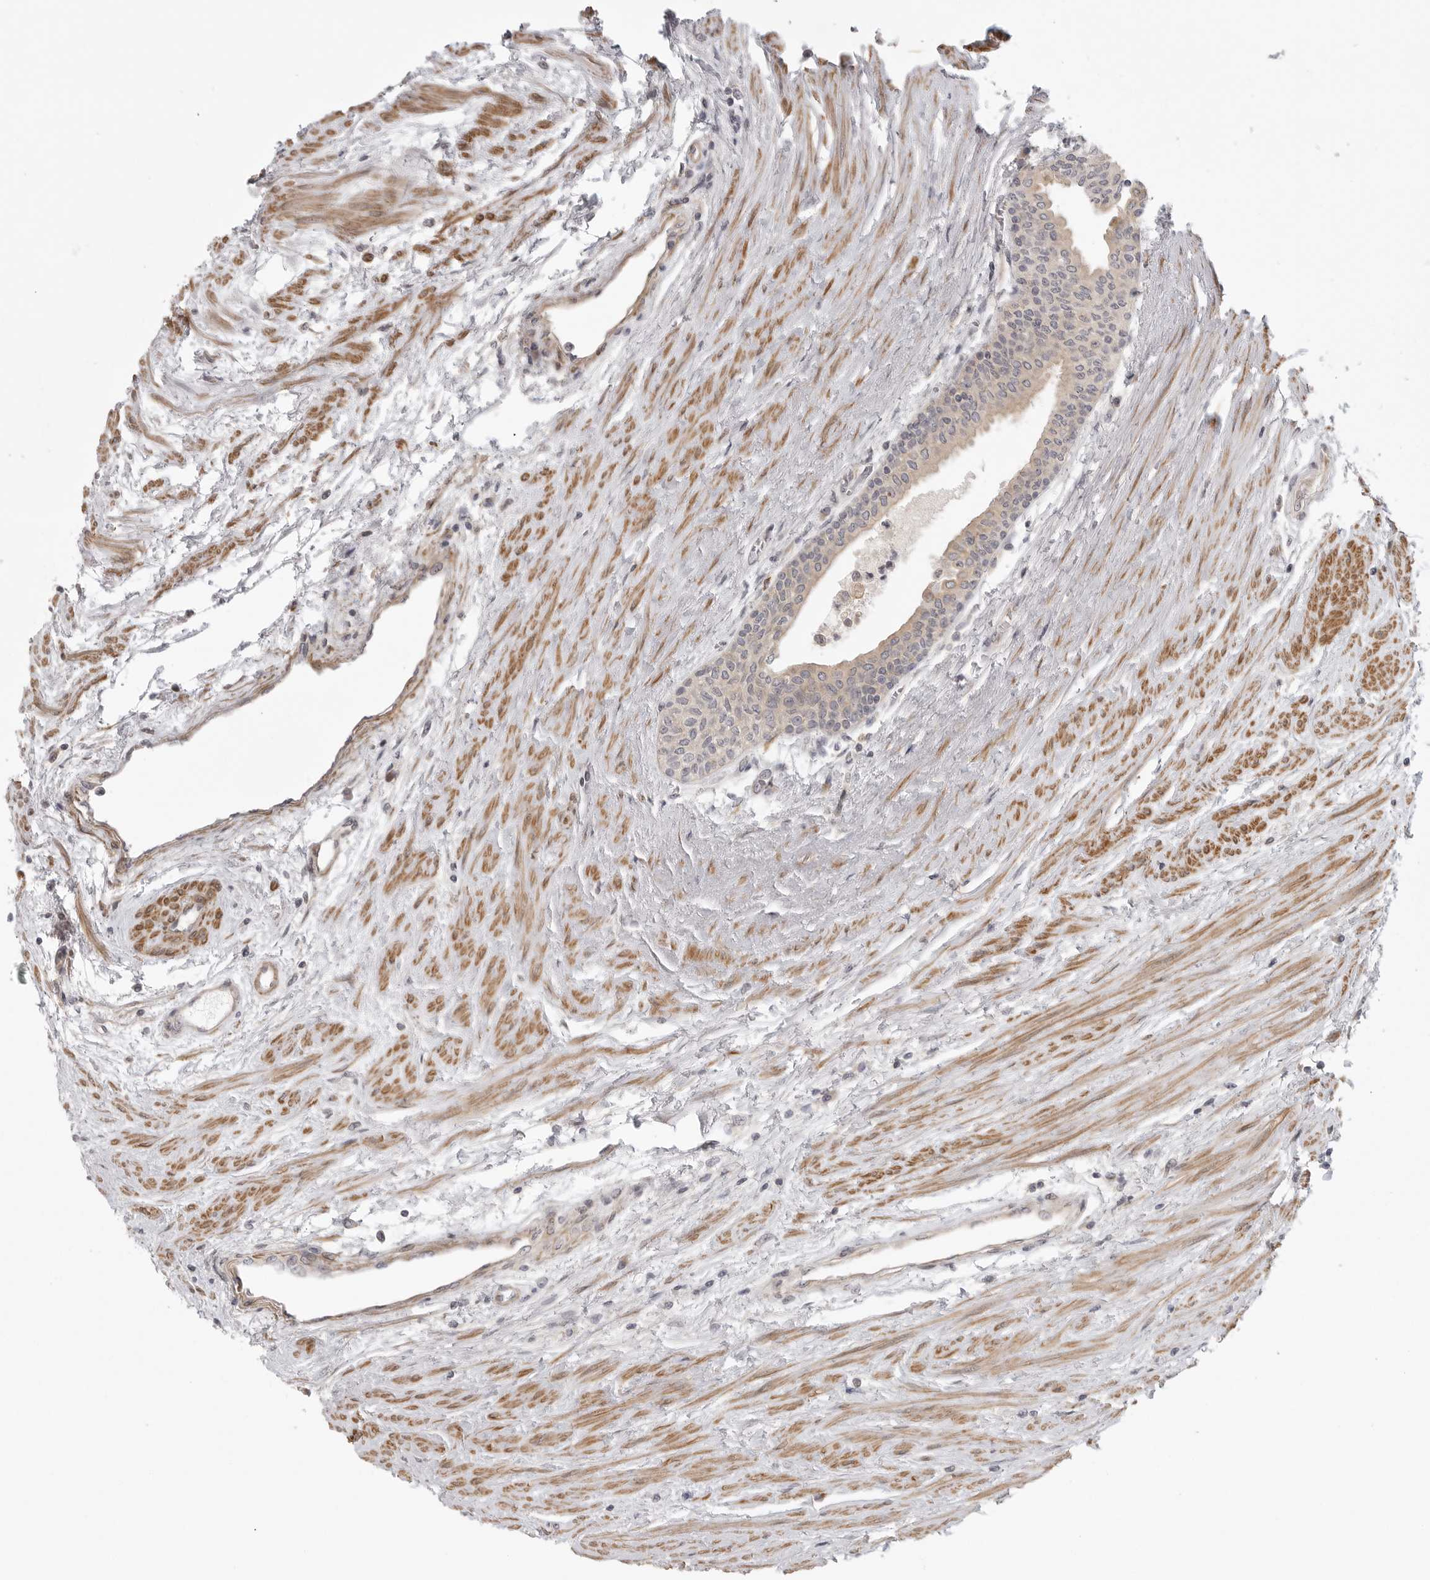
{"staining": {"intensity": "negative", "quantity": "none", "location": "none"}, "tissue": "prostate cancer", "cell_type": "Tumor cells", "image_type": "cancer", "snomed": [{"axis": "morphology", "description": "Adenocarcinoma, High grade"}, {"axis": "topography", "description": "Prostate"}], "caption": "High-grade adenocarcinoma (prostate) was stained to show a protein in brown. There is no significant expression in tumor cells. The staining was performed using DAB (3,3'-diaminobenzidine) to visualize the protein expression in brown, while the nuclei were stained in blue with hematoxylin (Magnification: 20x).", "gene": "CCPG1", "patient": {"sex": "male", "age": 61}}